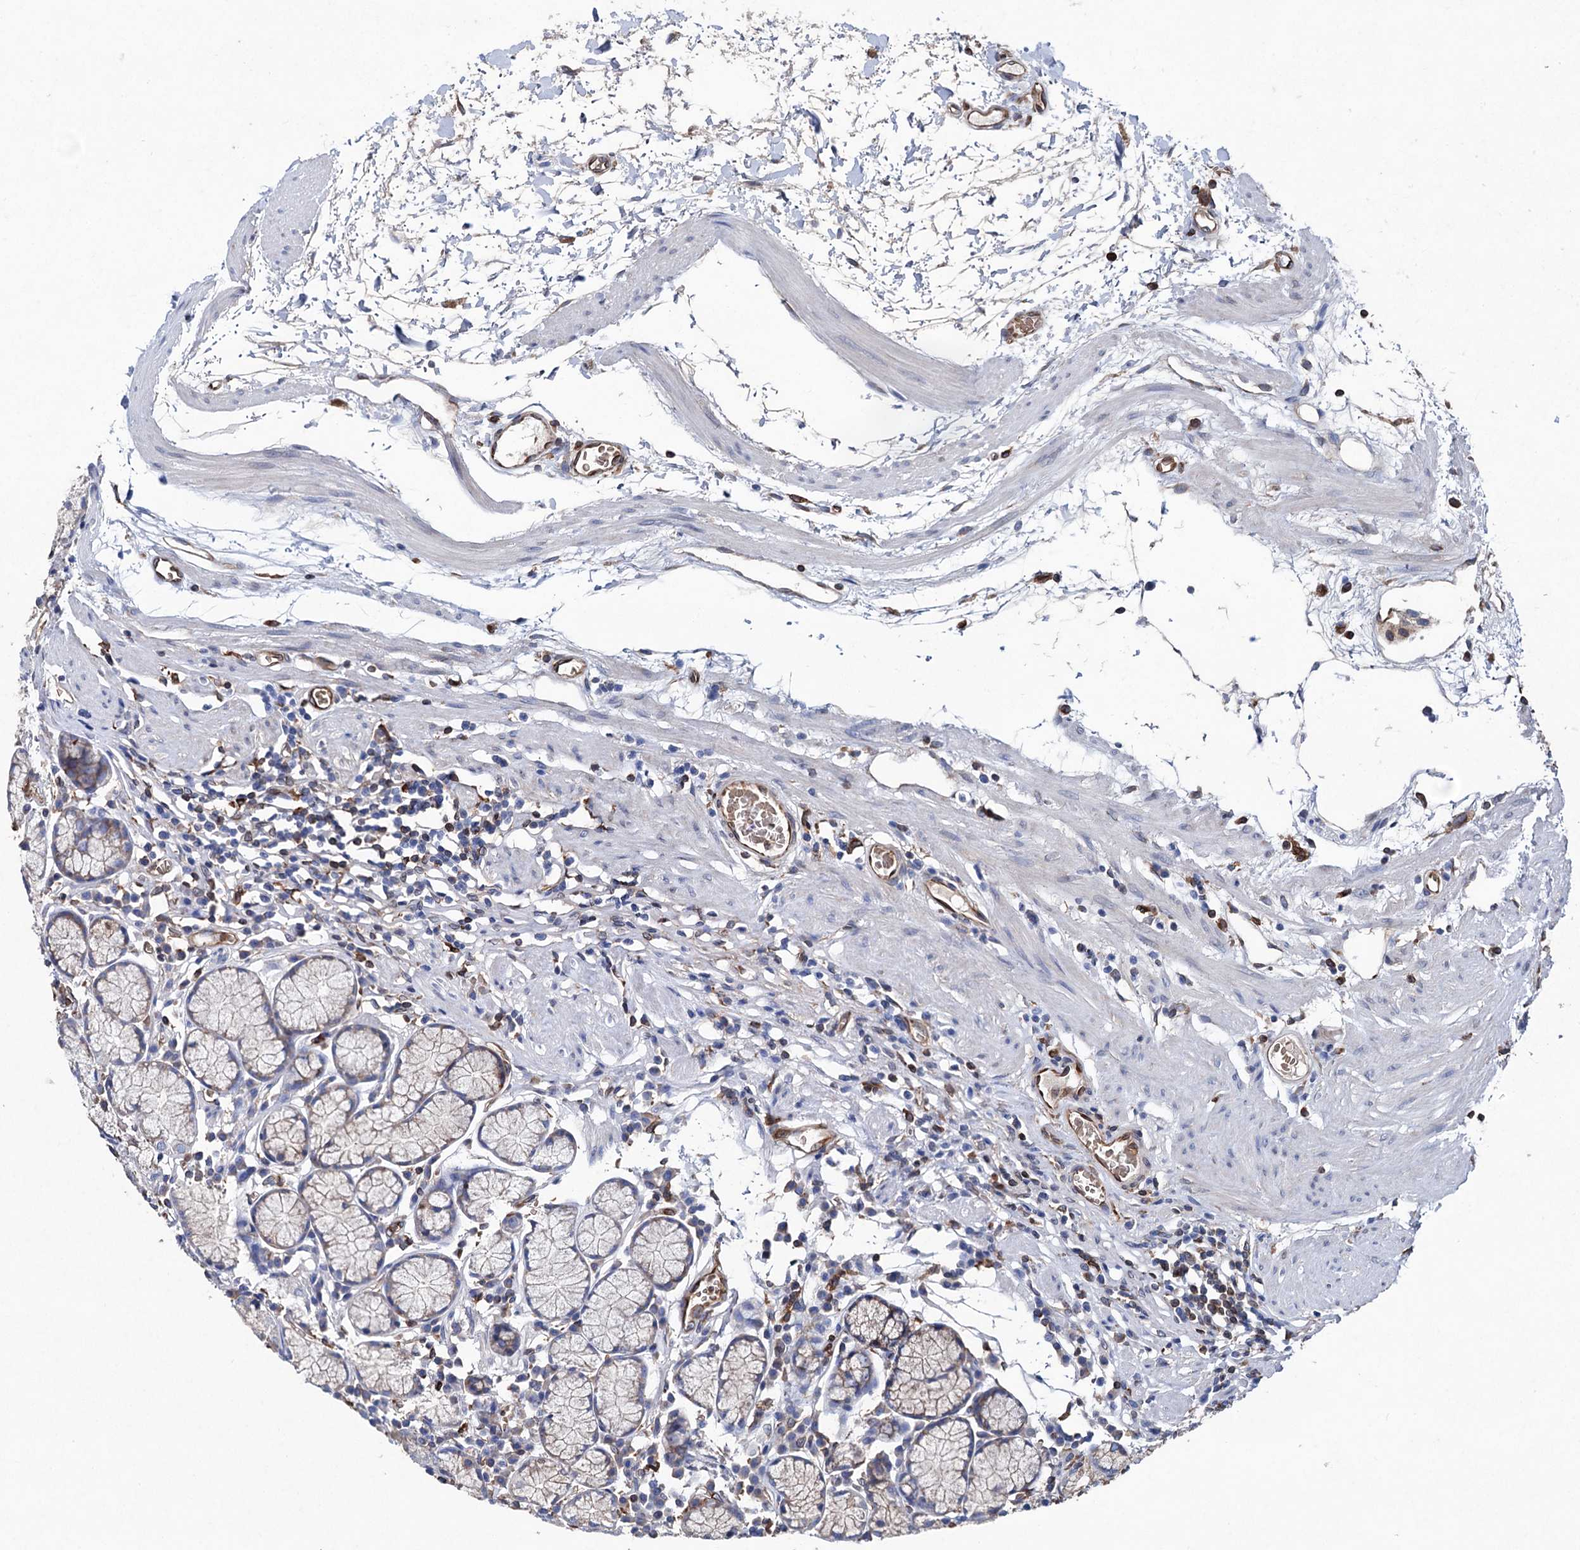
{"staining": {"intensity": "weak", "quantity": "<25%", "location": "cytoplasmic/membranous"}, "tissue": "stomach", "cell_type": "Glandular cells", "image_type": "normal", "snomed": [{"axis": "morphology", "description": "Normal tissue, NOS"}, {"axis": "topography", "description": "Stomach"}], "caption": "Stomach stained for a protein using immunohistochemistry (IHC) exhibits no staining glandular cells.", "gene": "STING1", "patient": {"sex": "male", "age": 55}}